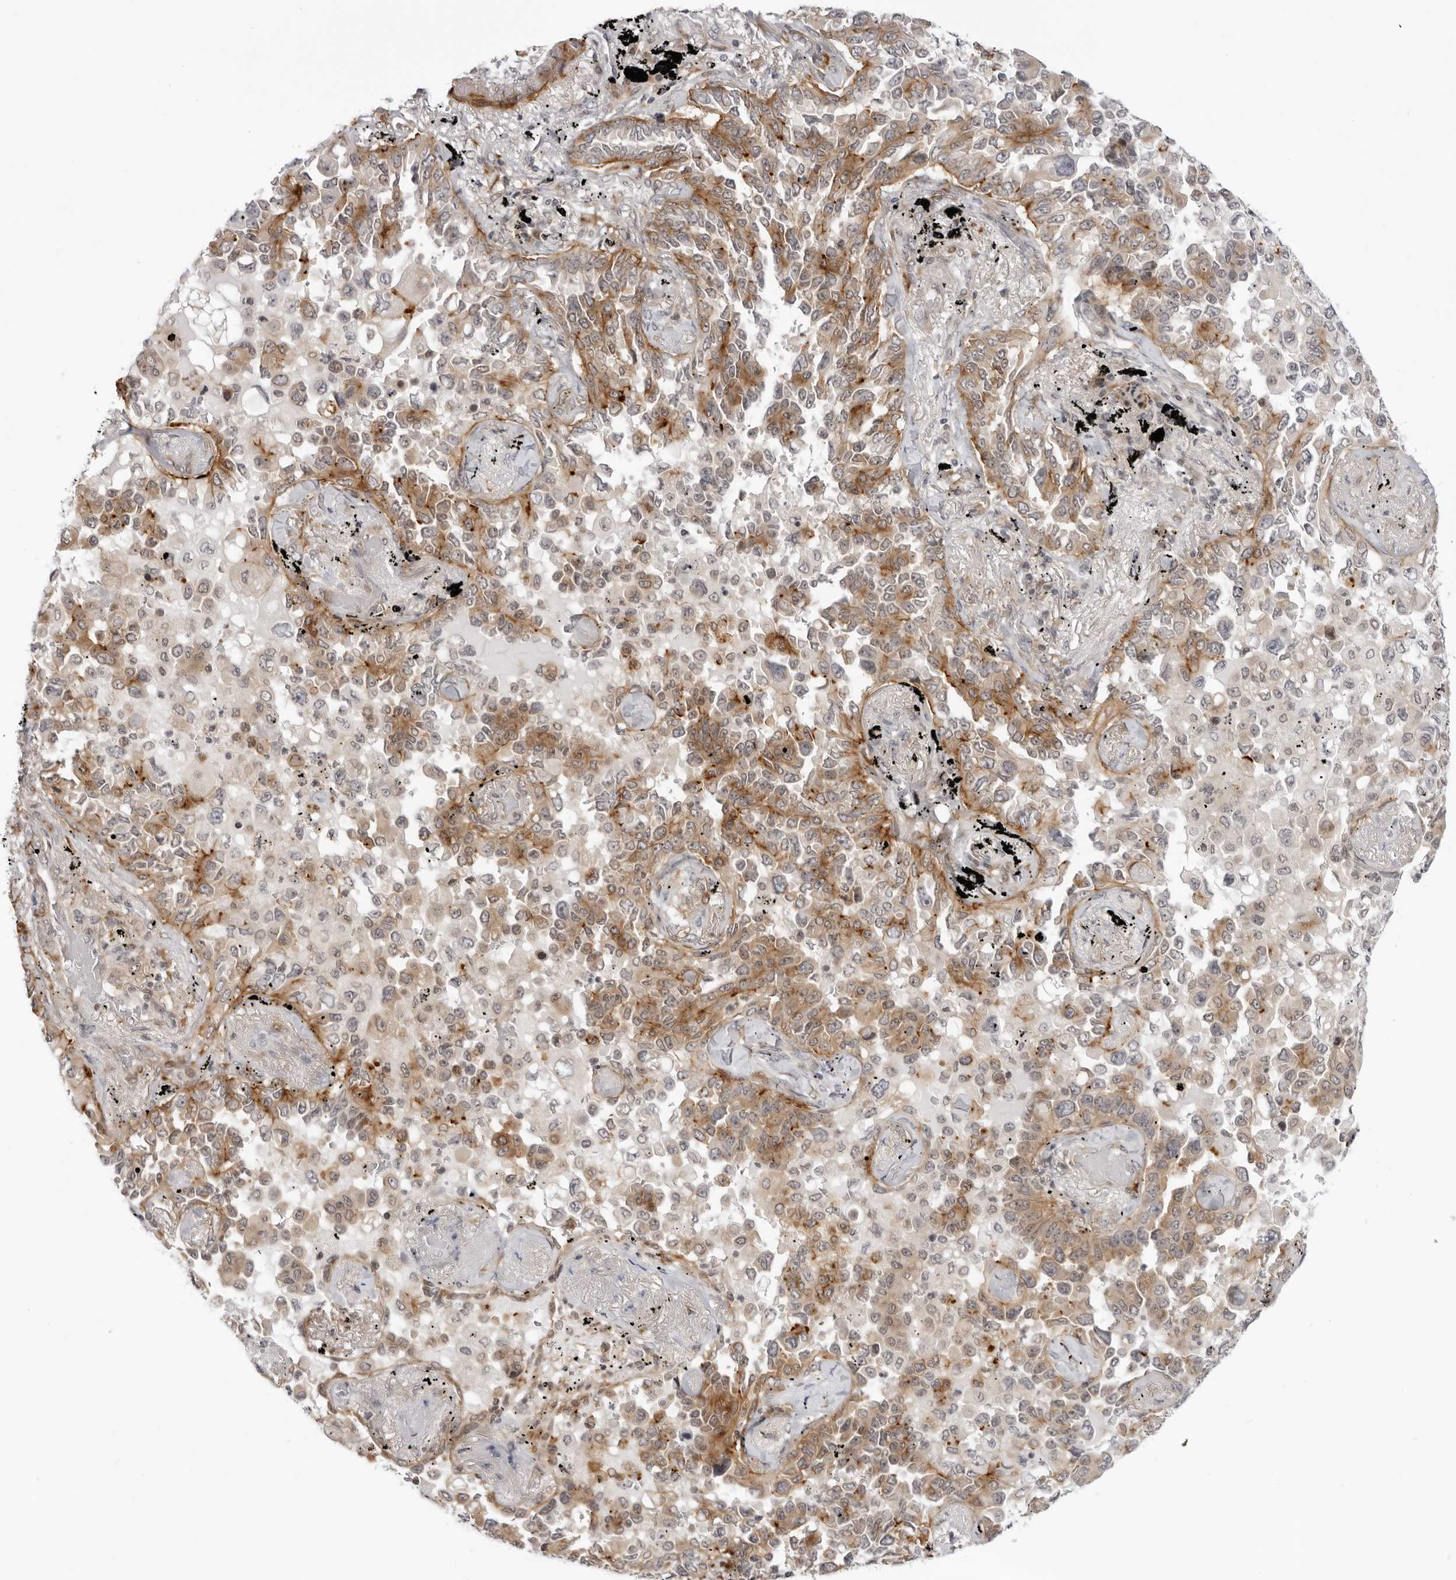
{"staining": {"intensity": "moderate", "quantity": ">75%", "location": "cytoplasmic/membranous"}, "tissue": "lung cancer", "cell_type": "Tumor cells", "image_type": "cancer", "snomed": [{"axis": "morphology", "description": "Adenocarcinoma, NOS"}, {"axis": "topography", "description": "Lung"}], "caption": "Approximately >75% of tumor cells in lung adenocarcinoma exhibit moderate cytoplasmic/membranous protein staining as visualized by brown immunohistochemical staining.", "gene": "SRGAP2", "patient": {"sex": "female", "age": 67}}